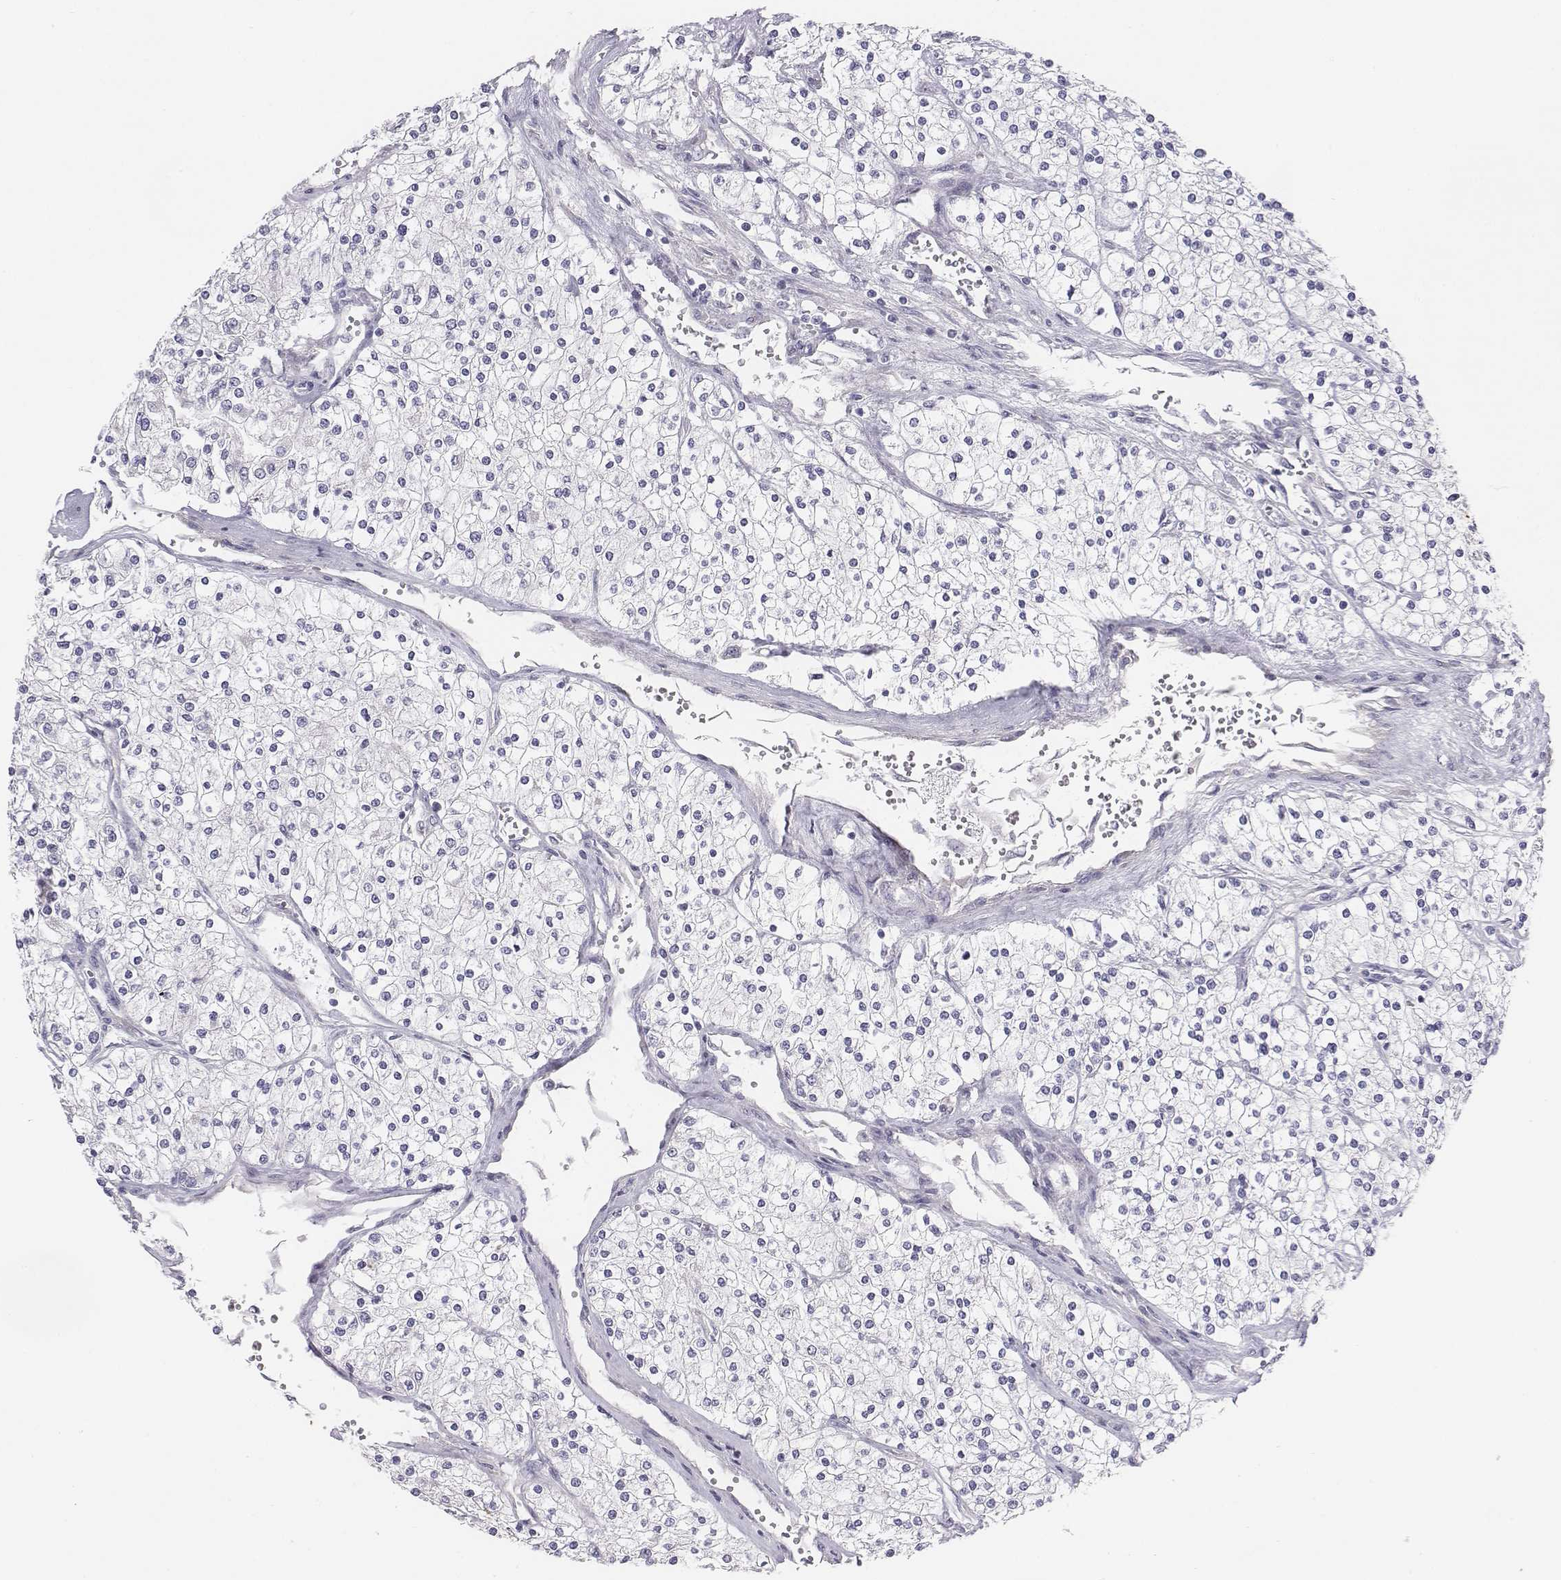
{"staining": {"intensity": "negative", "quantity": "none", "location": "none"}, "tissue": "renal cancer", "cell_type": "Tumor cells", "image_type": "cancer", "snomed": [{"axis": "morphology", "description": "Adenocarcinoma, NOS"}, {"axis": "topography", "description": "Kidney"}], "caption": "Immunohistochemical staining of renal cancer reveals no significant expression in tumor cells.", "gene": "CHST14", "patient": {"sex": "male", "age": 80}}